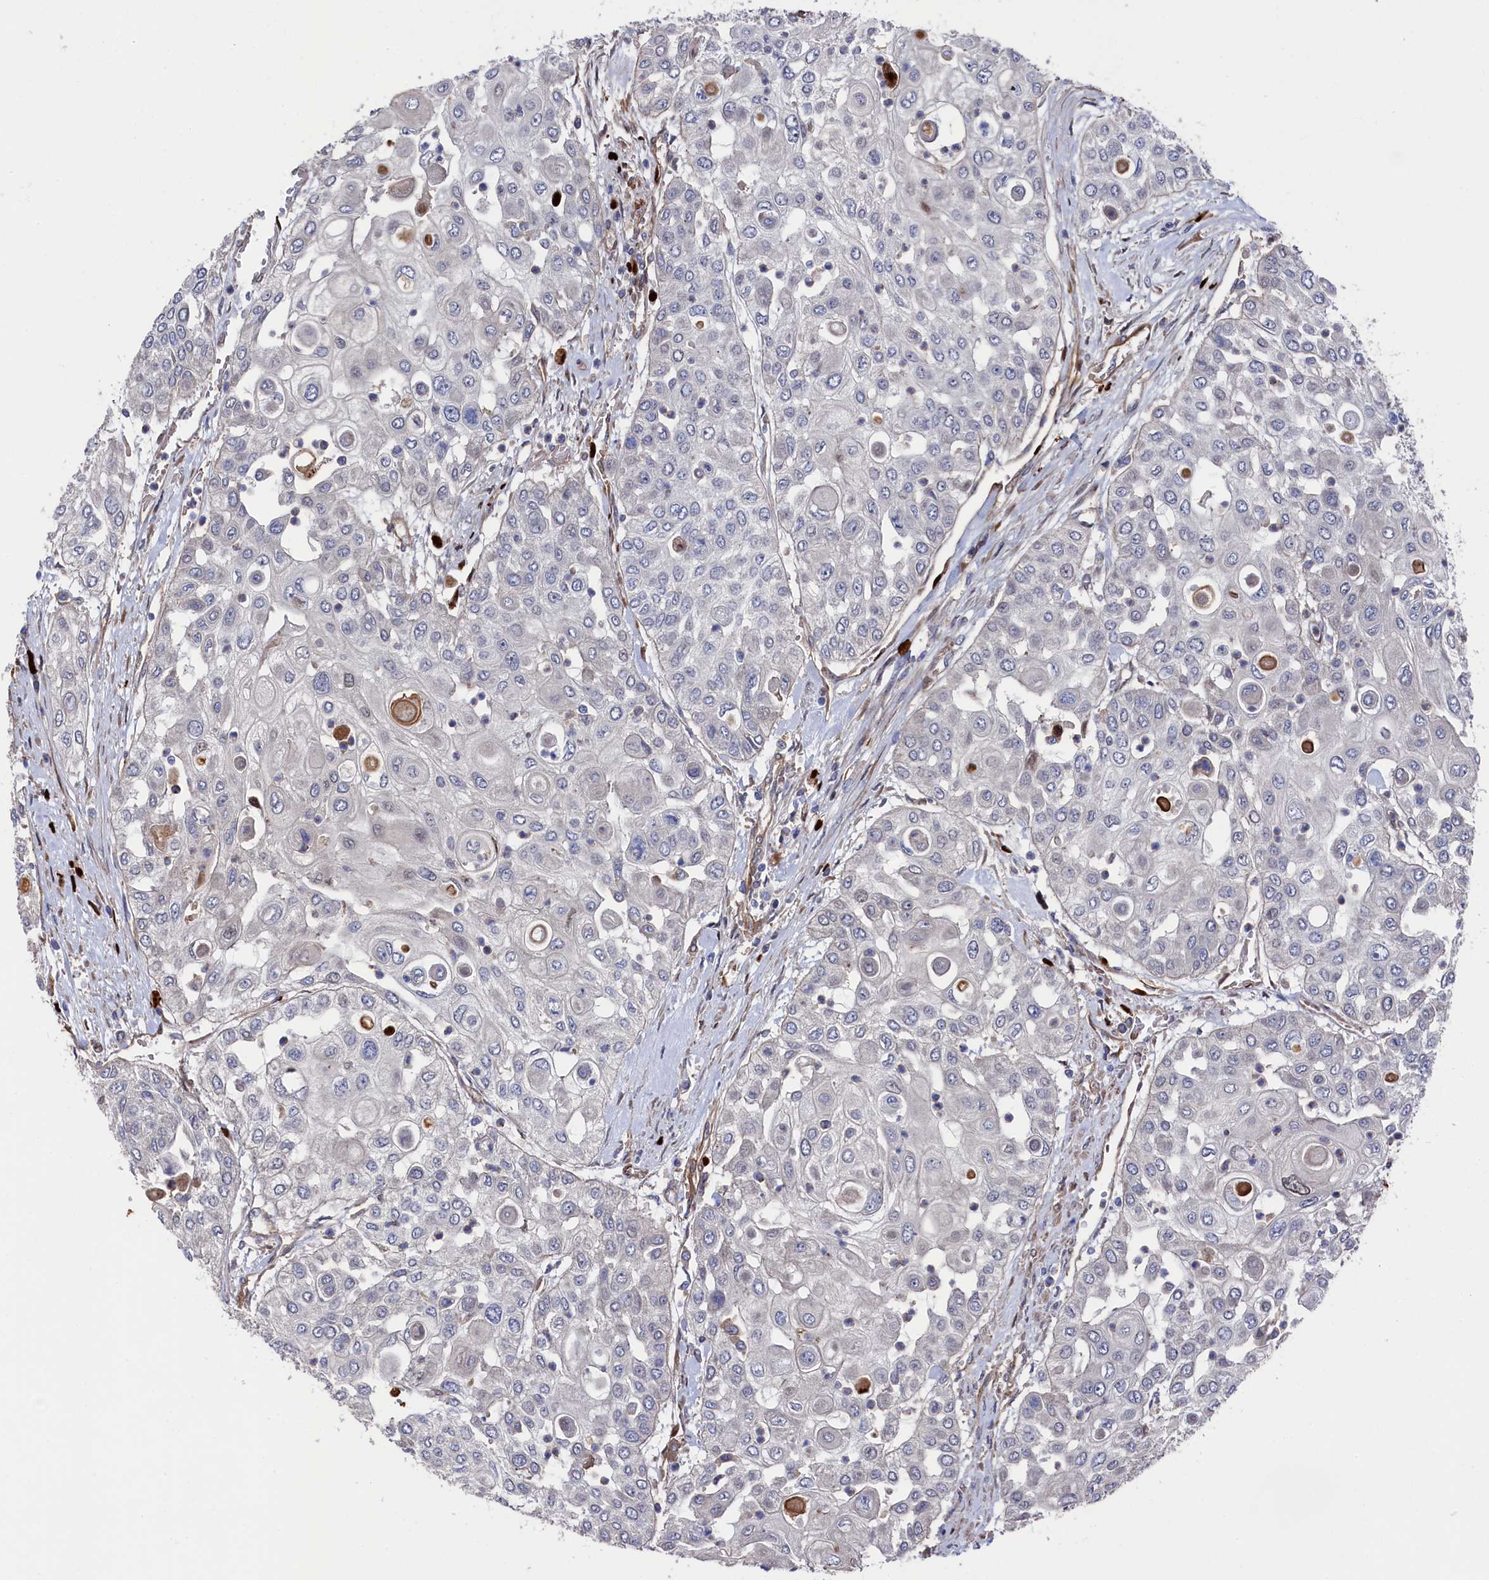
{"staining": {"intensity": "negative", "quantity": "none", "location": "none"}, "tissue": "urothelial cancer", "cell_type": "Tumor cells", "image_type": "cancer", "snomed": [{"axis": "morphology", "description": "Urothelial carcinoma, High grade"}, {"axis": "topography", "description": "Urinary bladder"}], "caption": "This is an IHC histopathology image of human urothelial carcinoma (high-grade). There is no staining in tumor cells.", "gene": "ZNF891", "patient": {"sex": "female", "age": 79}}